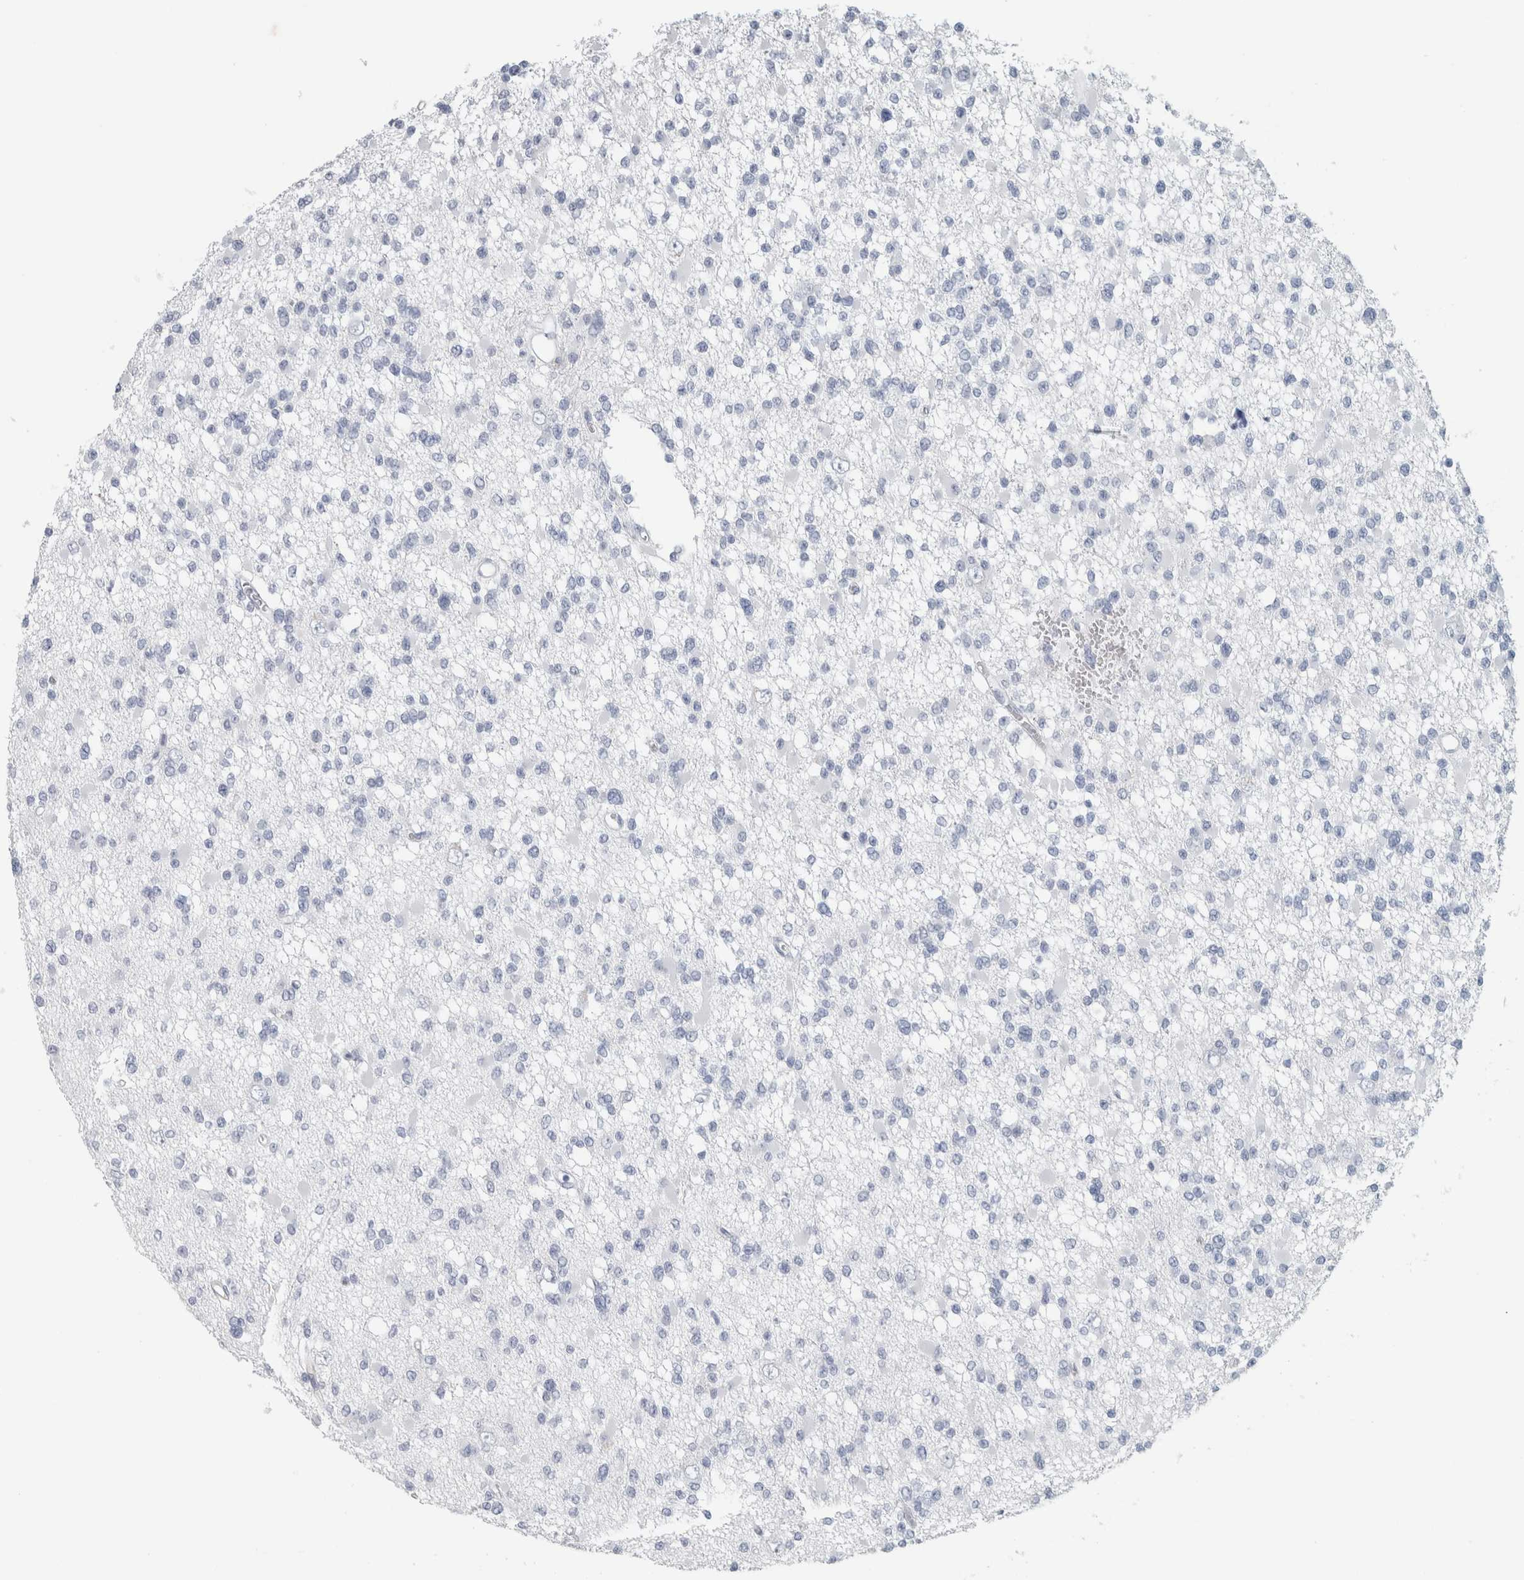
{"staining": {"intensity": "negative", "quantity": "none", "location": "none"}, "tissue": "glioma", "cell_type": "Tumor cells", "image_type": "cancer", "snomed": [{"axis": "morphology", "description": "Glioma, malignant, Low grade"}, {"axis": "topography", "description": "Brain"}], "caption": "Immunohistochemical staining of malignant glioma (low-grade) demonstrates no significant staining in tumor cells. (Stains: DAB (3,3'-diaminobenzidine) immunohistochemistry (IHC) with hematoxylin counter stain, Microscopy: brightfield microscopy at high magnification).", "gene": "IL6", "patient": {"sex": "female", "age": 22}}